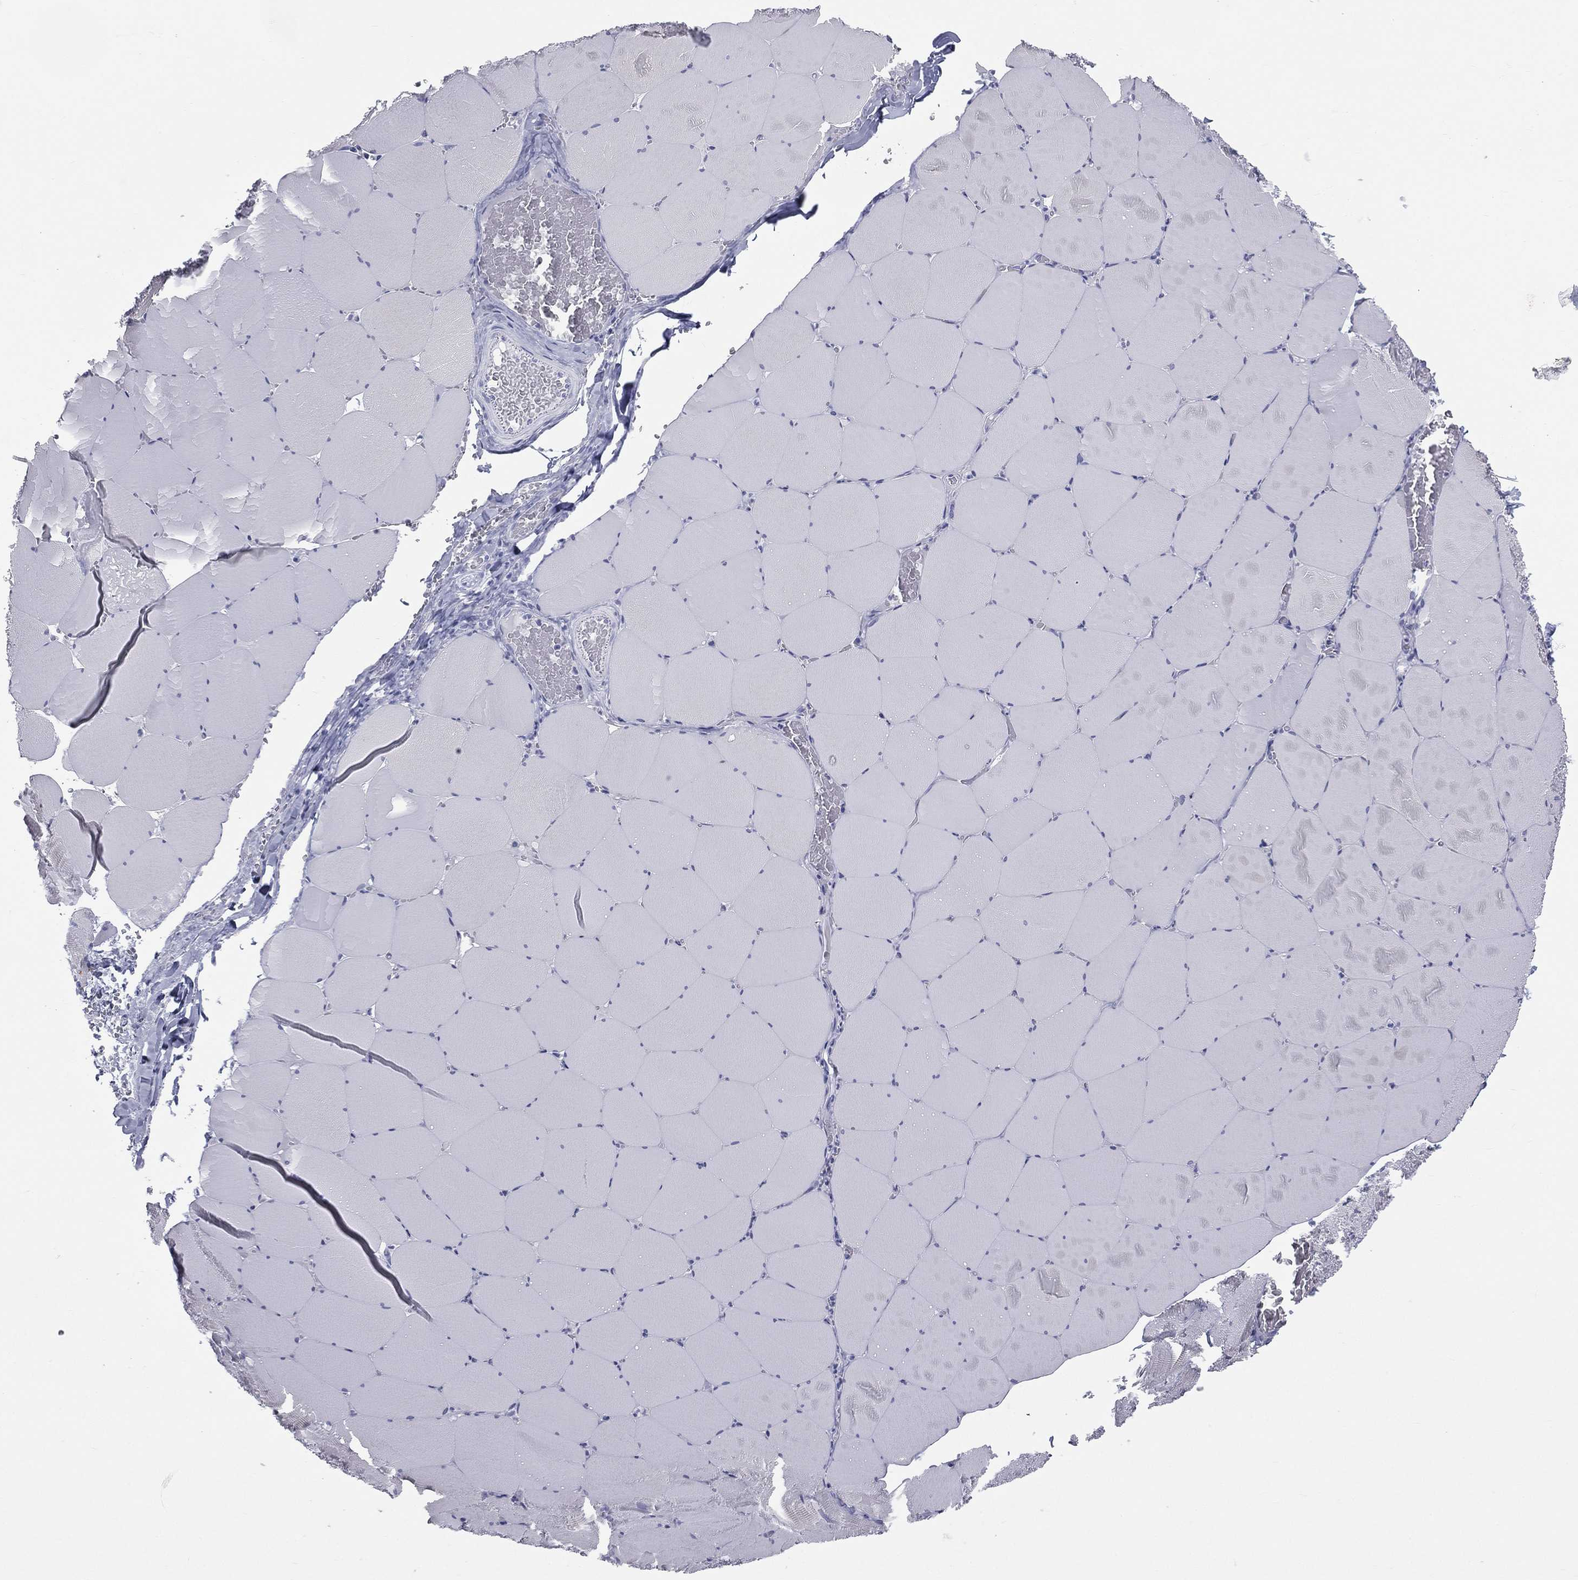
{"staining": {"intensity": "negative", "quantity": "none", "location": "none"}, "tissue": "skeletal muscle", "cell_type": "Myocytes", "image_type": "normal", "snomed": [{"axis": "morphology", "description": "Normal tissue, NOS"}, {"axis": "morphology", "description": "Malignant melanoma, Metastatic site"}, {"axis": "topography", "description": "Skeletal muscle"}], "caption": "Myocytes are negative for brown protein staining in unremarkable skeletal muscle. (Brightfield microscopy of DAB (3,3'-diaminobenzidine) immunohistochemistry at high magnification).", "gene": "MLN", "patient": {"sex": "male", "age": 50}}